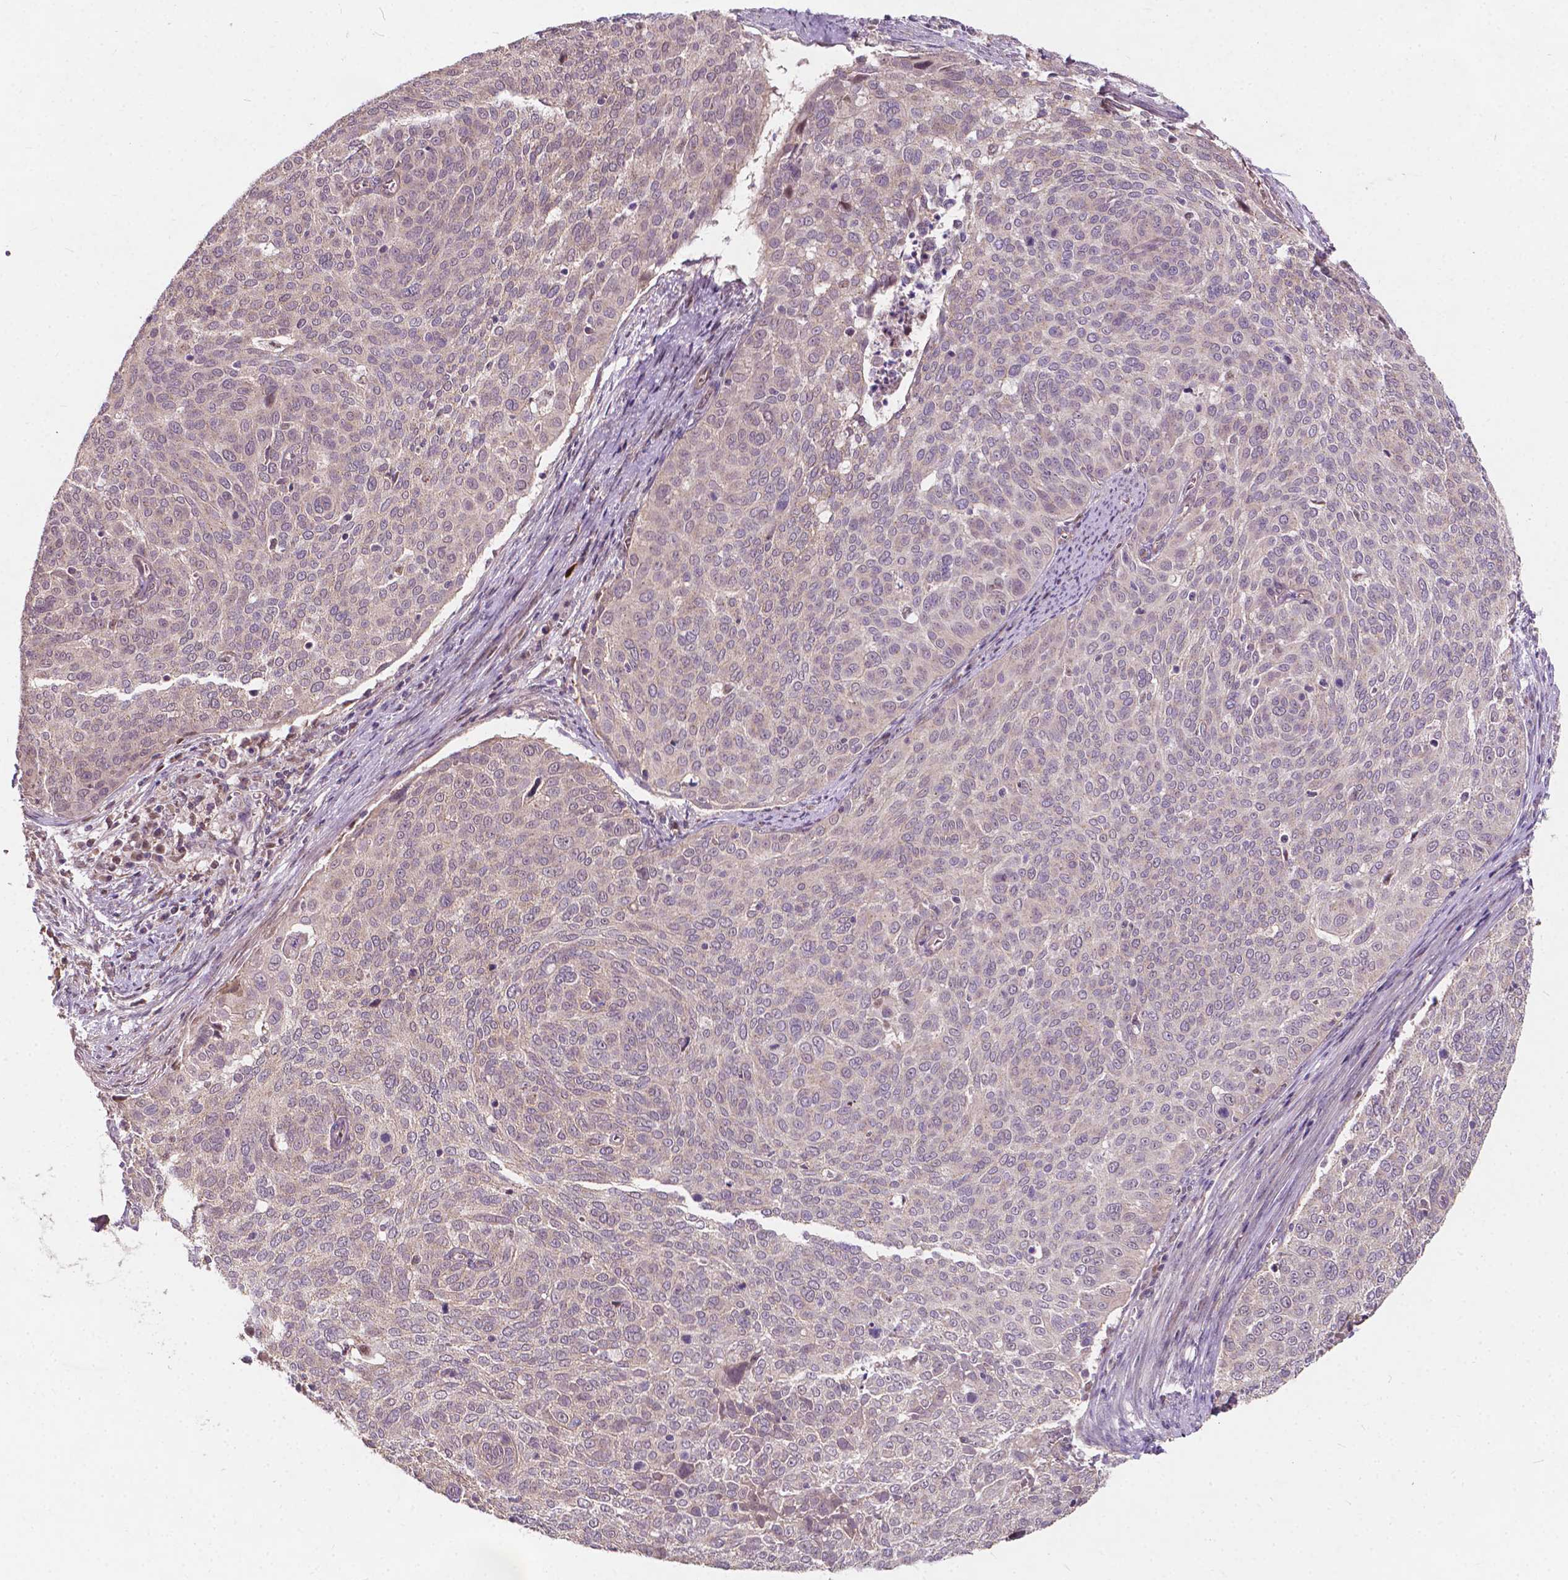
{"staining": {"intensity": "weak", "quantity": "<25%", "location": "cytoplasmic/membranous"}, "tissue": "cervical cancer", "cell_type": "Tumor cells", "image_type": "cancer", "snomed": [{"axis": "morphology", "description": "Squamous cell carcinoma, NOS"}, {"axis": "topography", "description": "Cervix"}], "caption": "High magnification brightfield microscopy of cervical squamous cell carcinoma stained with DAB (brown) and counterstained with hematoxylin (blue): tumor cells show no significant staining.", "gene": "DUSP16", "patient": {"sex": "female", "age": 39}}